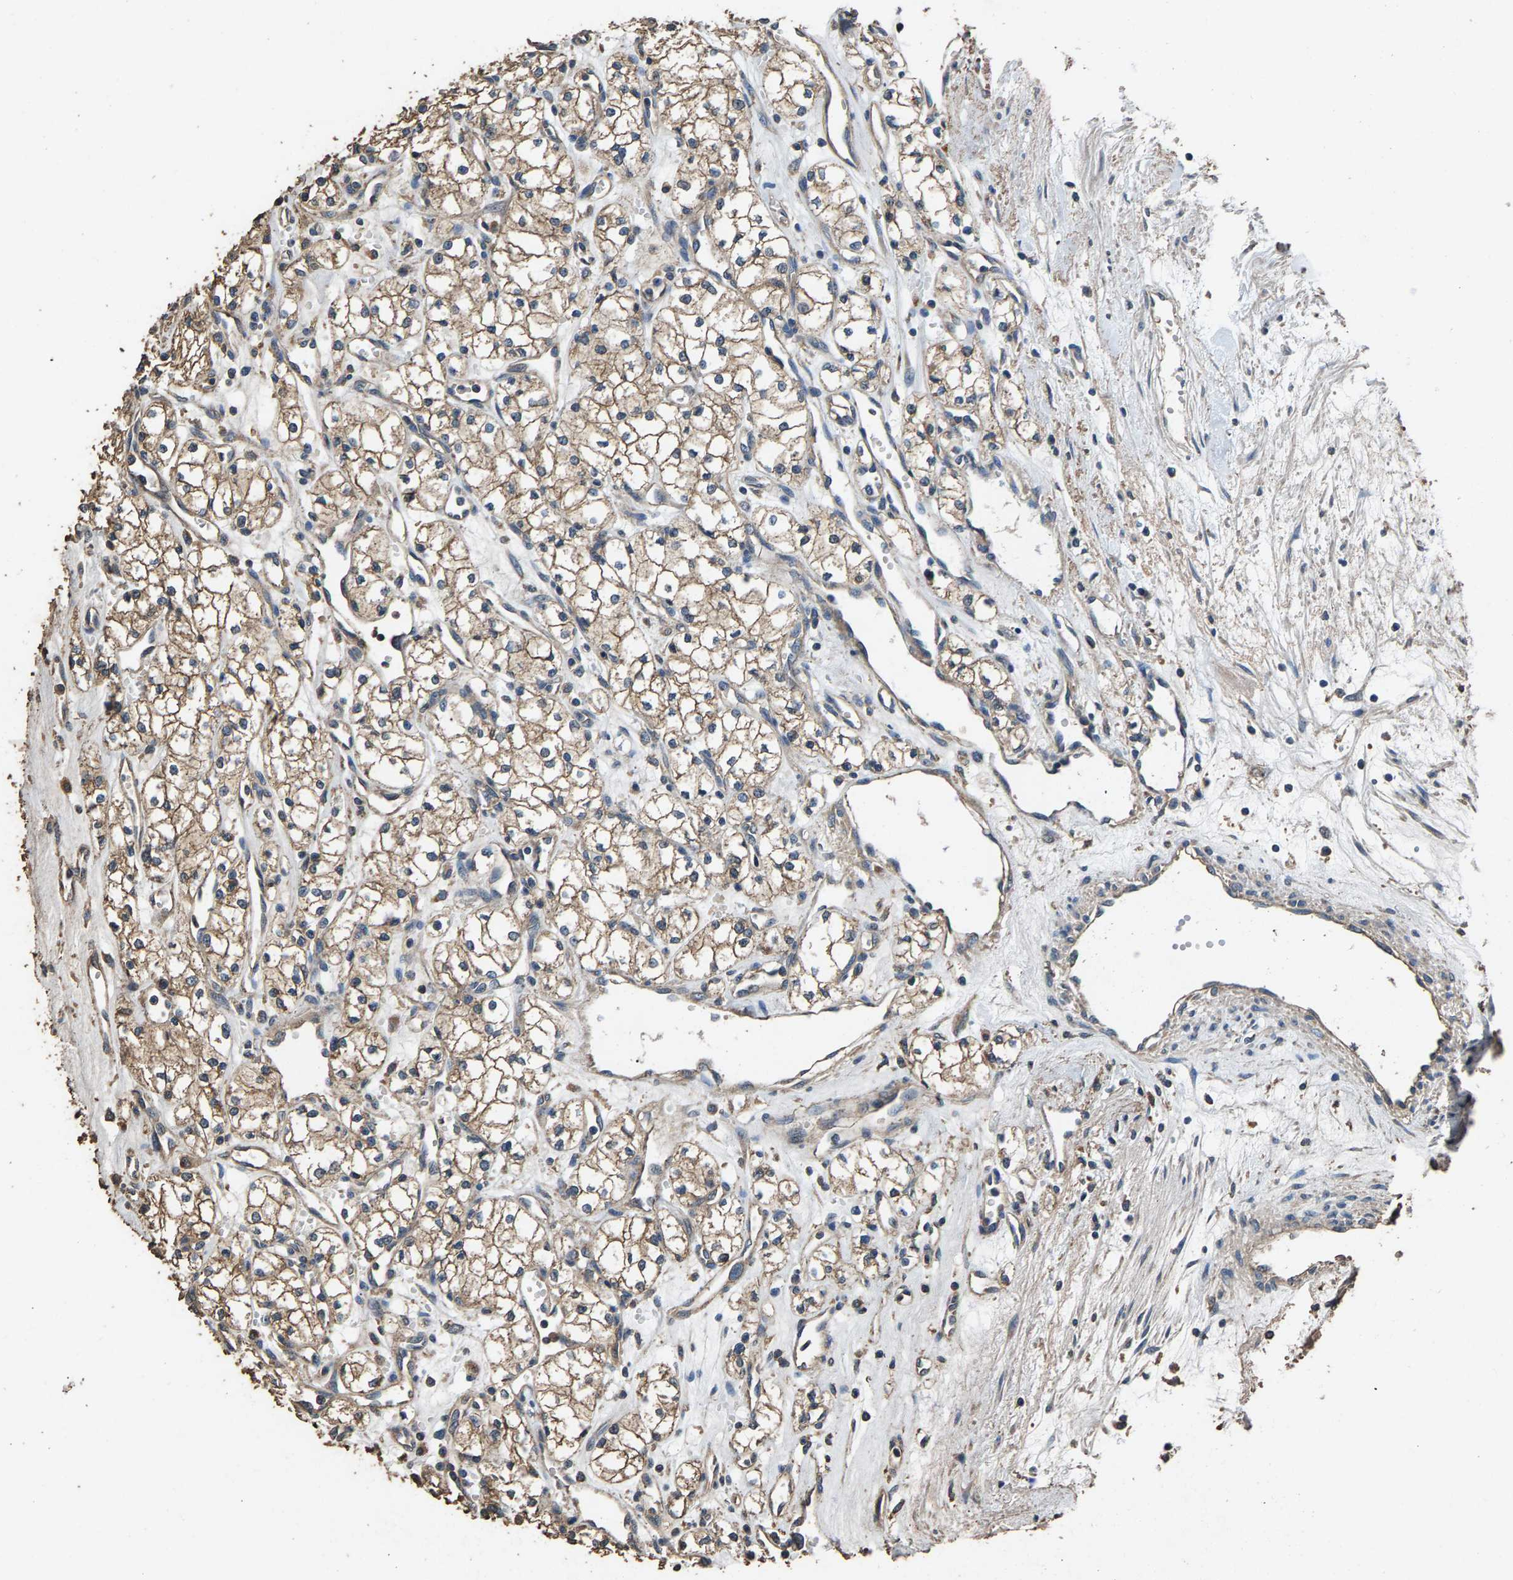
{"staining": {"intensity": "weak", "quantity": ">75%", "location": "cytoplasmic/membranous"}, "tissue": "renal cancer", "cell_type": "Tumor cells", "image_type": "cancer", "snomed": [{"axis": "morphology", "description": "Adenocarcinoma, NOS"}, {"axis": "topography", "description": "Kidney"}], "caption": "Tumor cells reveal low levels of weak cytoplasmic/membranous expression in approximately >75% of cells in adenocarcinoma (renal).", "gene": "MRPL27", "patient": {"sex": "male", "age": 59}}